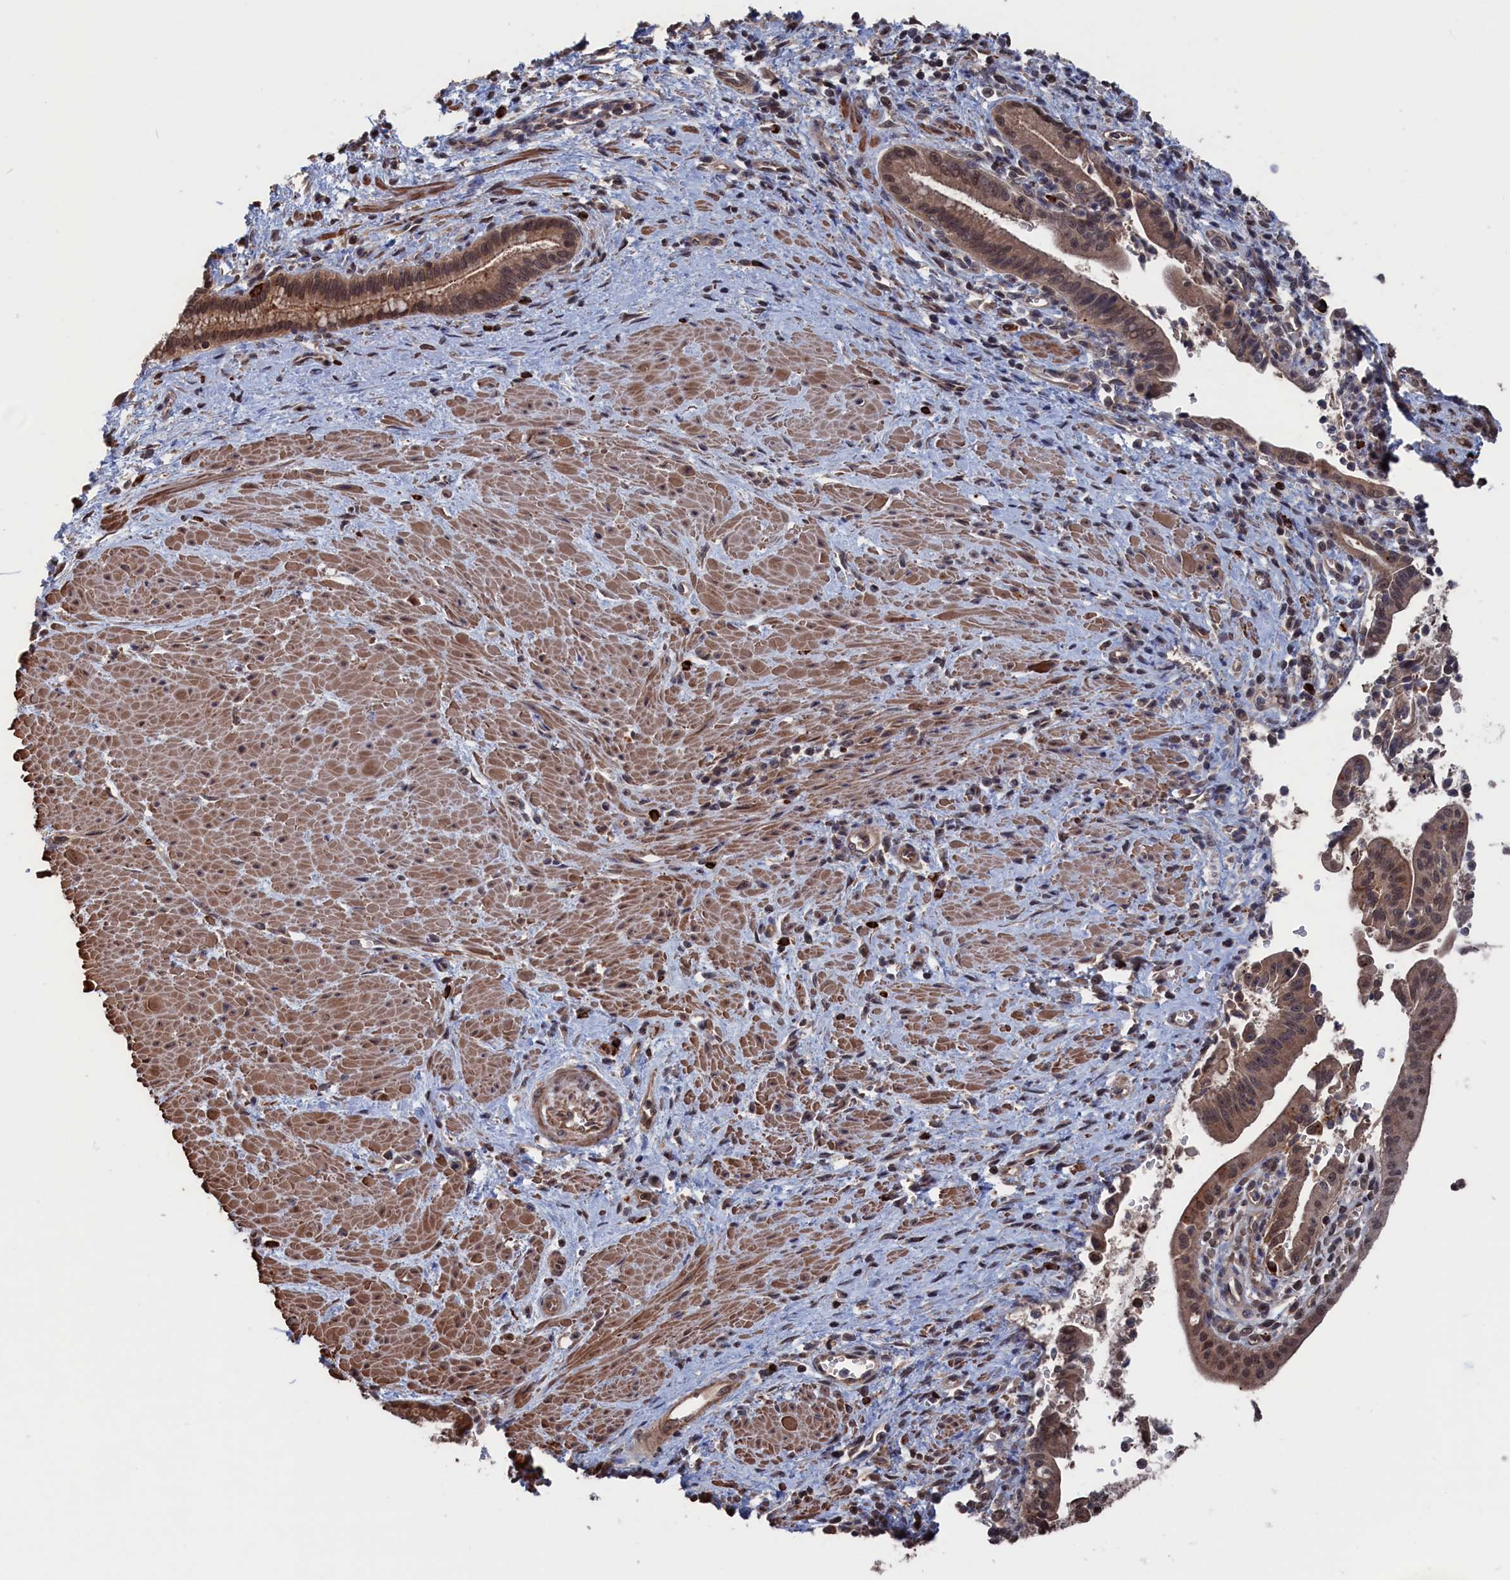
{"staining": {"intensity": "moderate", "quantity": ">75%", "location": "cytoplasmic/membranous,nuclear"}, "tissue": "pancreatic cancer", "cell_type": "Tumor cells", "image_type": "cancer", "snomed": [{"axis": "morphology", "description": "Adenocarcinoma, NOS"}, {"axis": "topography", "description": "Pancreas"}], "caption": "Pancreatic cancer (adenocarcinoma) stained with a brown dye reveals moderate cytoplasmic/membranous and nuclear positive staining in about >75% of tumor cells.", "gene": "PDE12", "patient": {"sex": "male", "age": 78}}